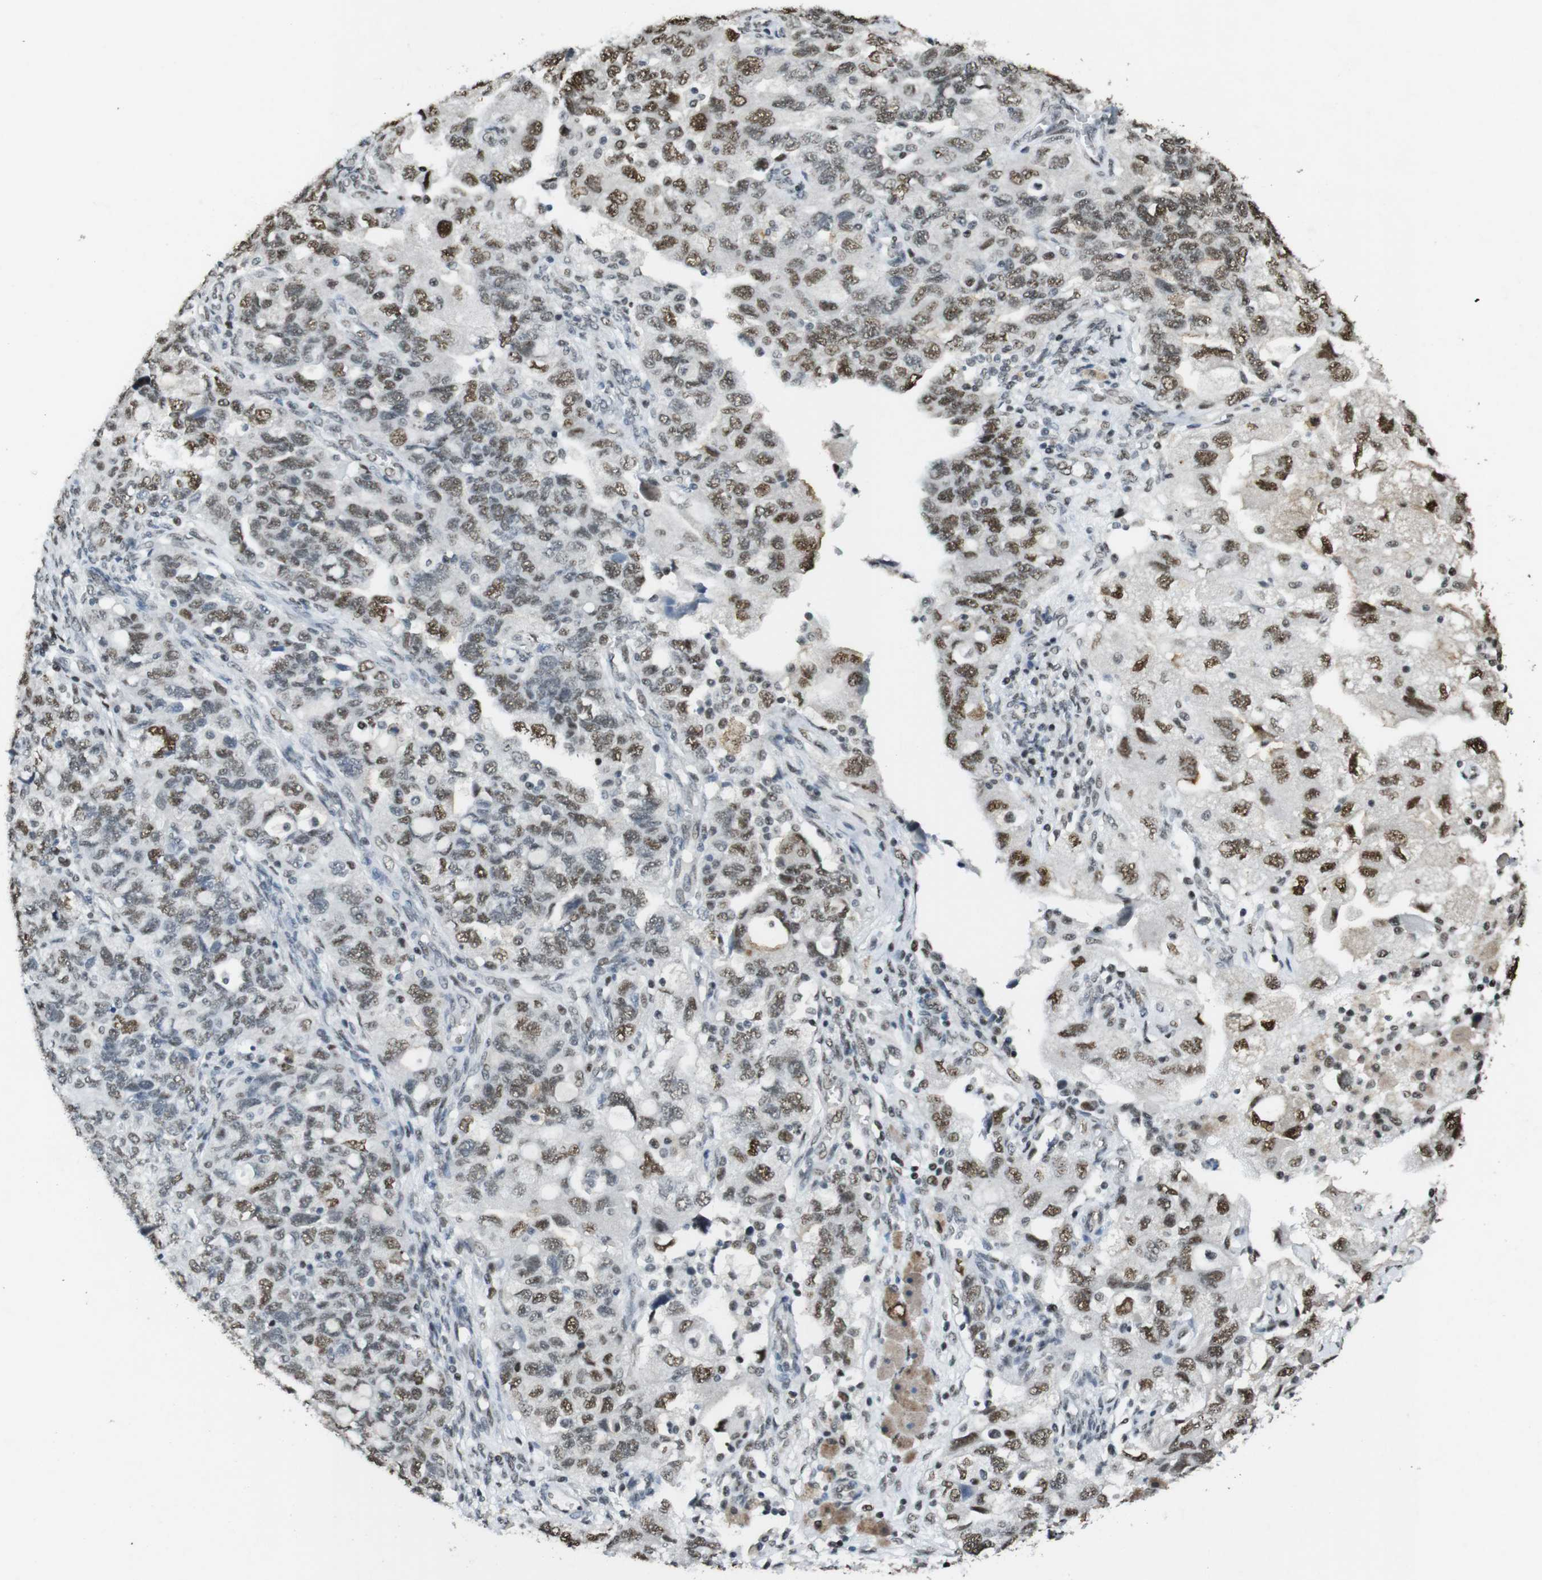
{"staining": {"intensity": "moderate", "quantity": "25%-75%", "location": "nuclear"}, "tissue": "ovarian cancer", "cell_type": "Tumor cells", "image_type": "cancer", "snomed": [{"axis": "morphology", "description": "Carcinoma, NOS"}, {"axis": "morphology", "description": "Cystadenocarcinoma, serous, NOS"}, {"axis": "topography", "description": "Ovary"}], "caption": "Immunohistochemical staining of carcinoma (ovarian) shows medium levels of moderate nuclear protein staining in about 25%-75% of tumor cells.", "gene": "CSNK2B", "patient": {"sex": "female", "age": 69}}